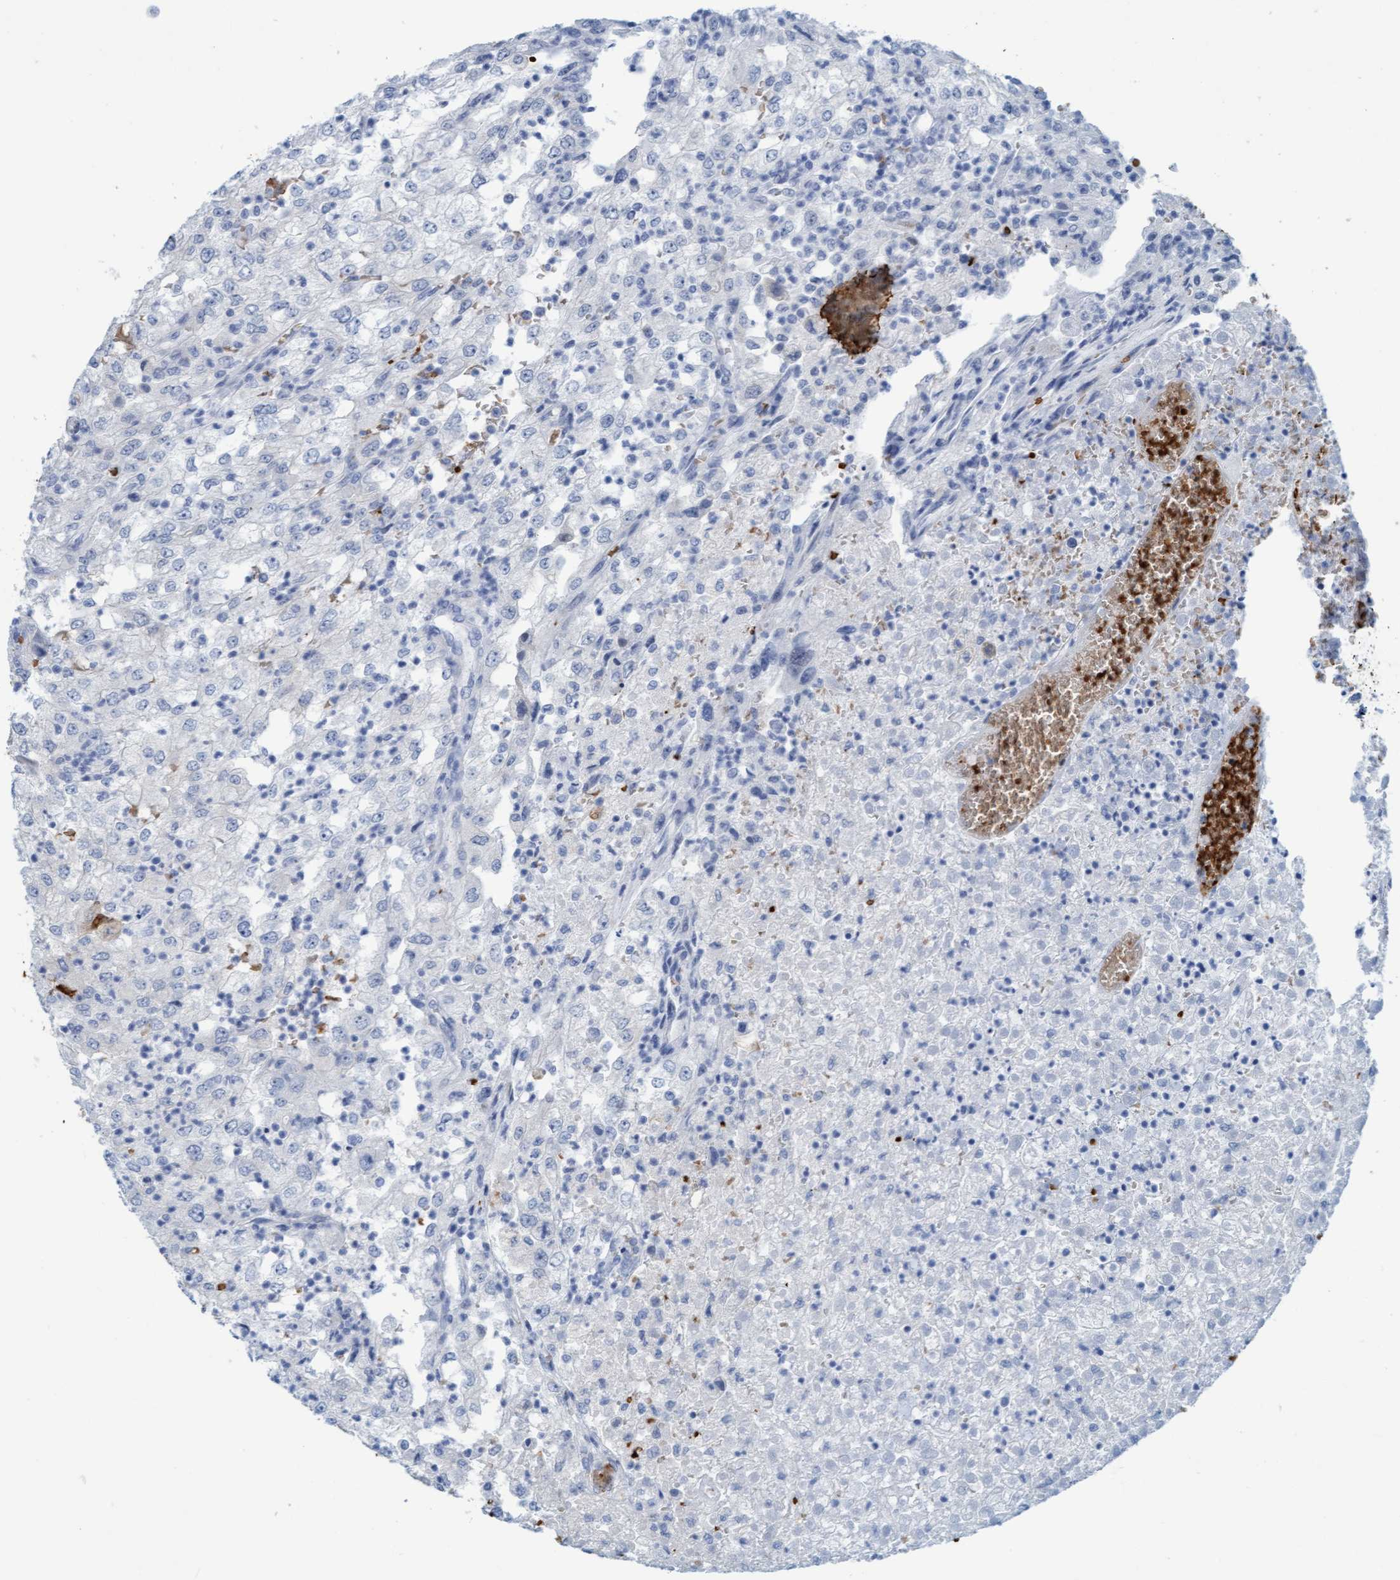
{"staining": {"intensity": "negative", "quantity": "none", "location": "none"}, "tissue": "renal cancer", "cell_type": "Tumor cells", "image_type": "cancer", "snomed": [{"axis": "morphology", "description": "Adenocarcinoma, NOS"}, {"axis": "topography", "description": "Kidney"}], "caption": "The image demonstrates no significant staining in tumor cells of renal cancer.", "gene": "P2RX5", "patient": {"sex": "female", "age": 54}}